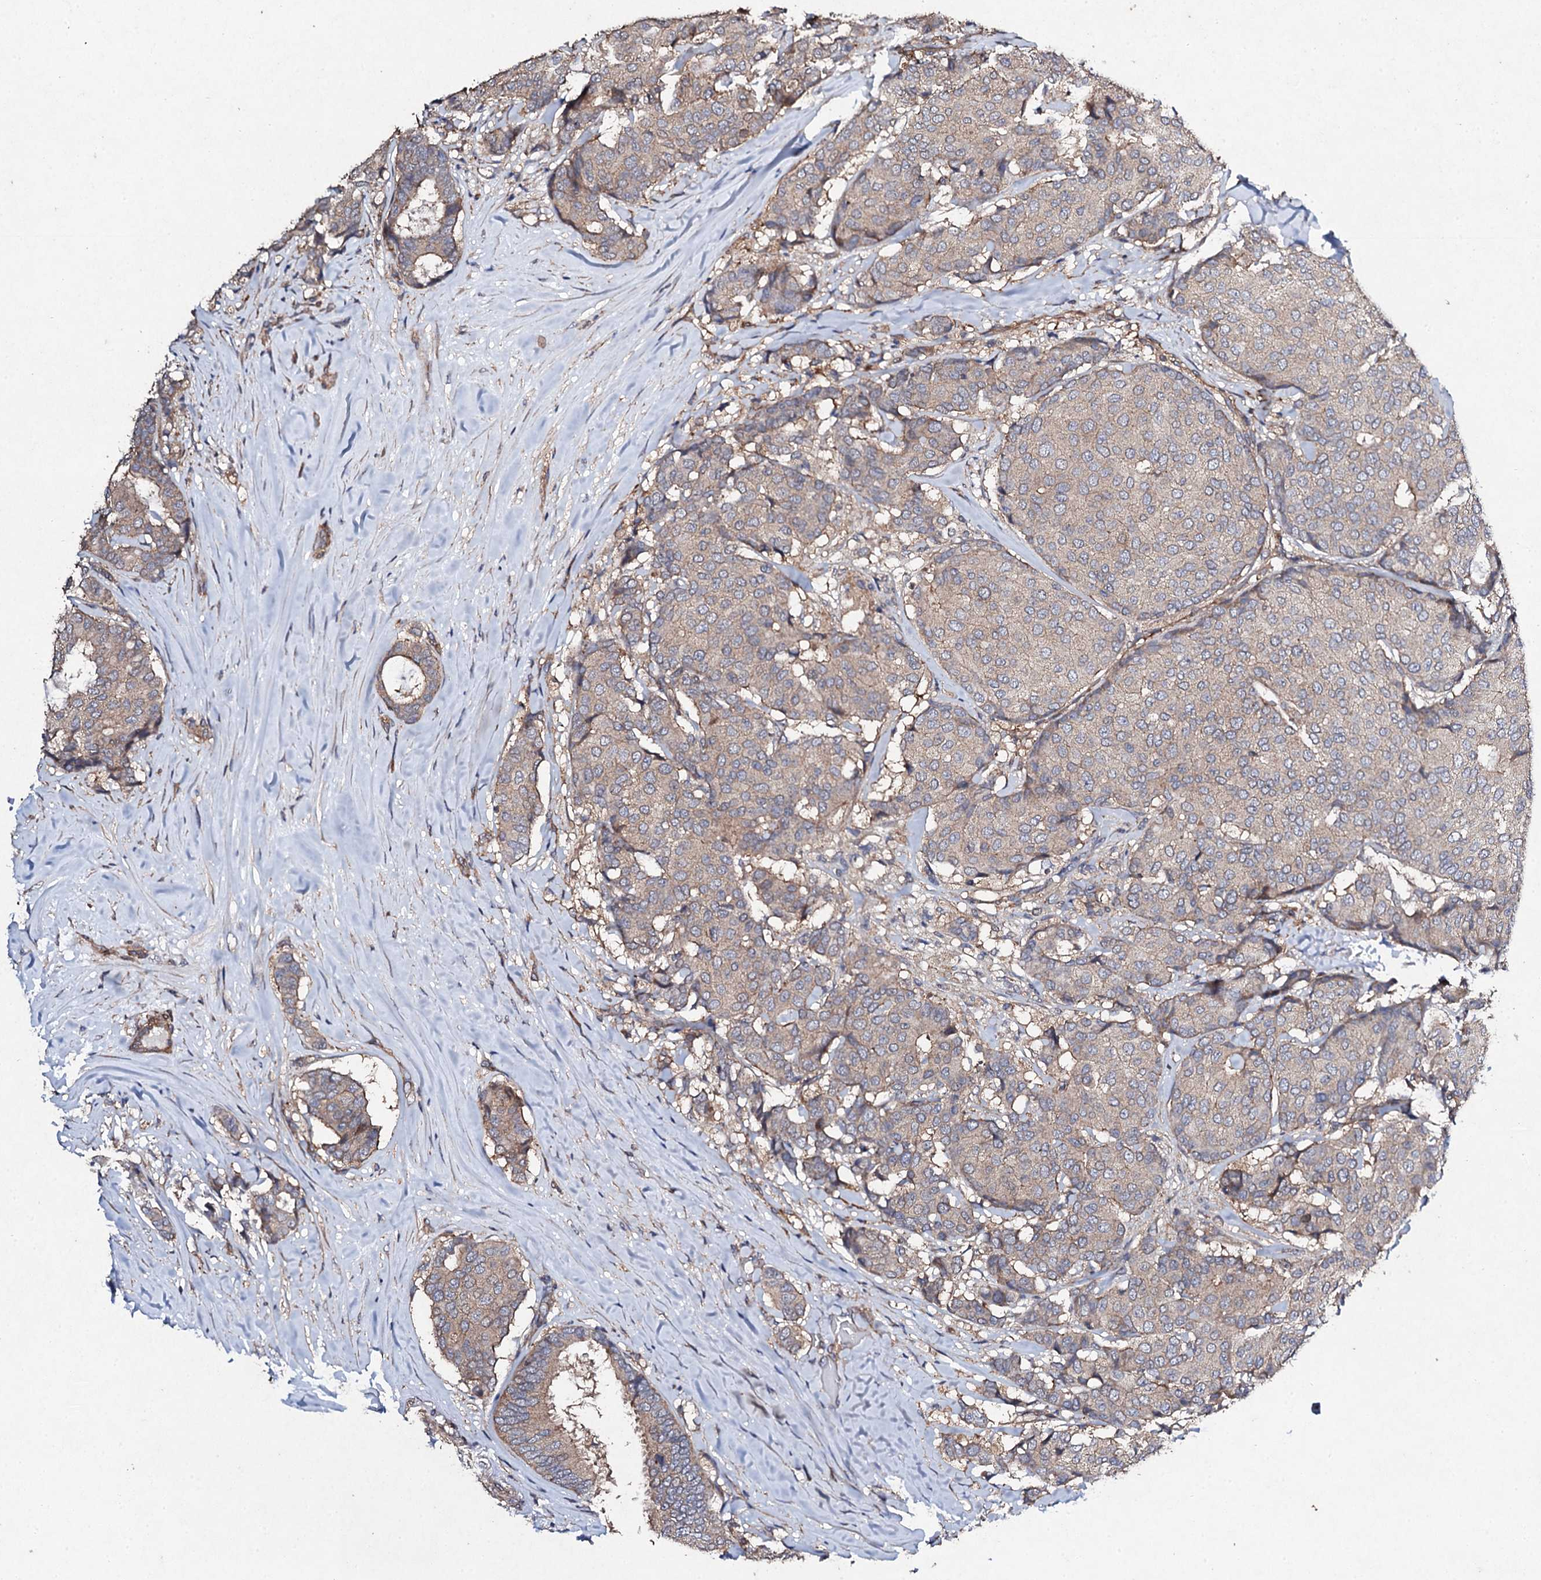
{"staining": {"intensity": "weak", "quantity": "25%-75%", "location": "cytoplasmic/membranous"}, "tissue": "breast cancer", "cell_type": "Tumor cells", "image_type": "cancer", "snomed": [{"axis": "morphology", "description": "Duct carcinoma"}, {"axis": "topography", "description": "Breast"}], "caption": "A histopathology image of breast cancer (invasive ductal carcinoma) stained for a protein shows weak cytoplasmic/membranous brown staining in tumor cells.", "gene": "MOCOS", "patient": {"sex": "female", "age": 75}}